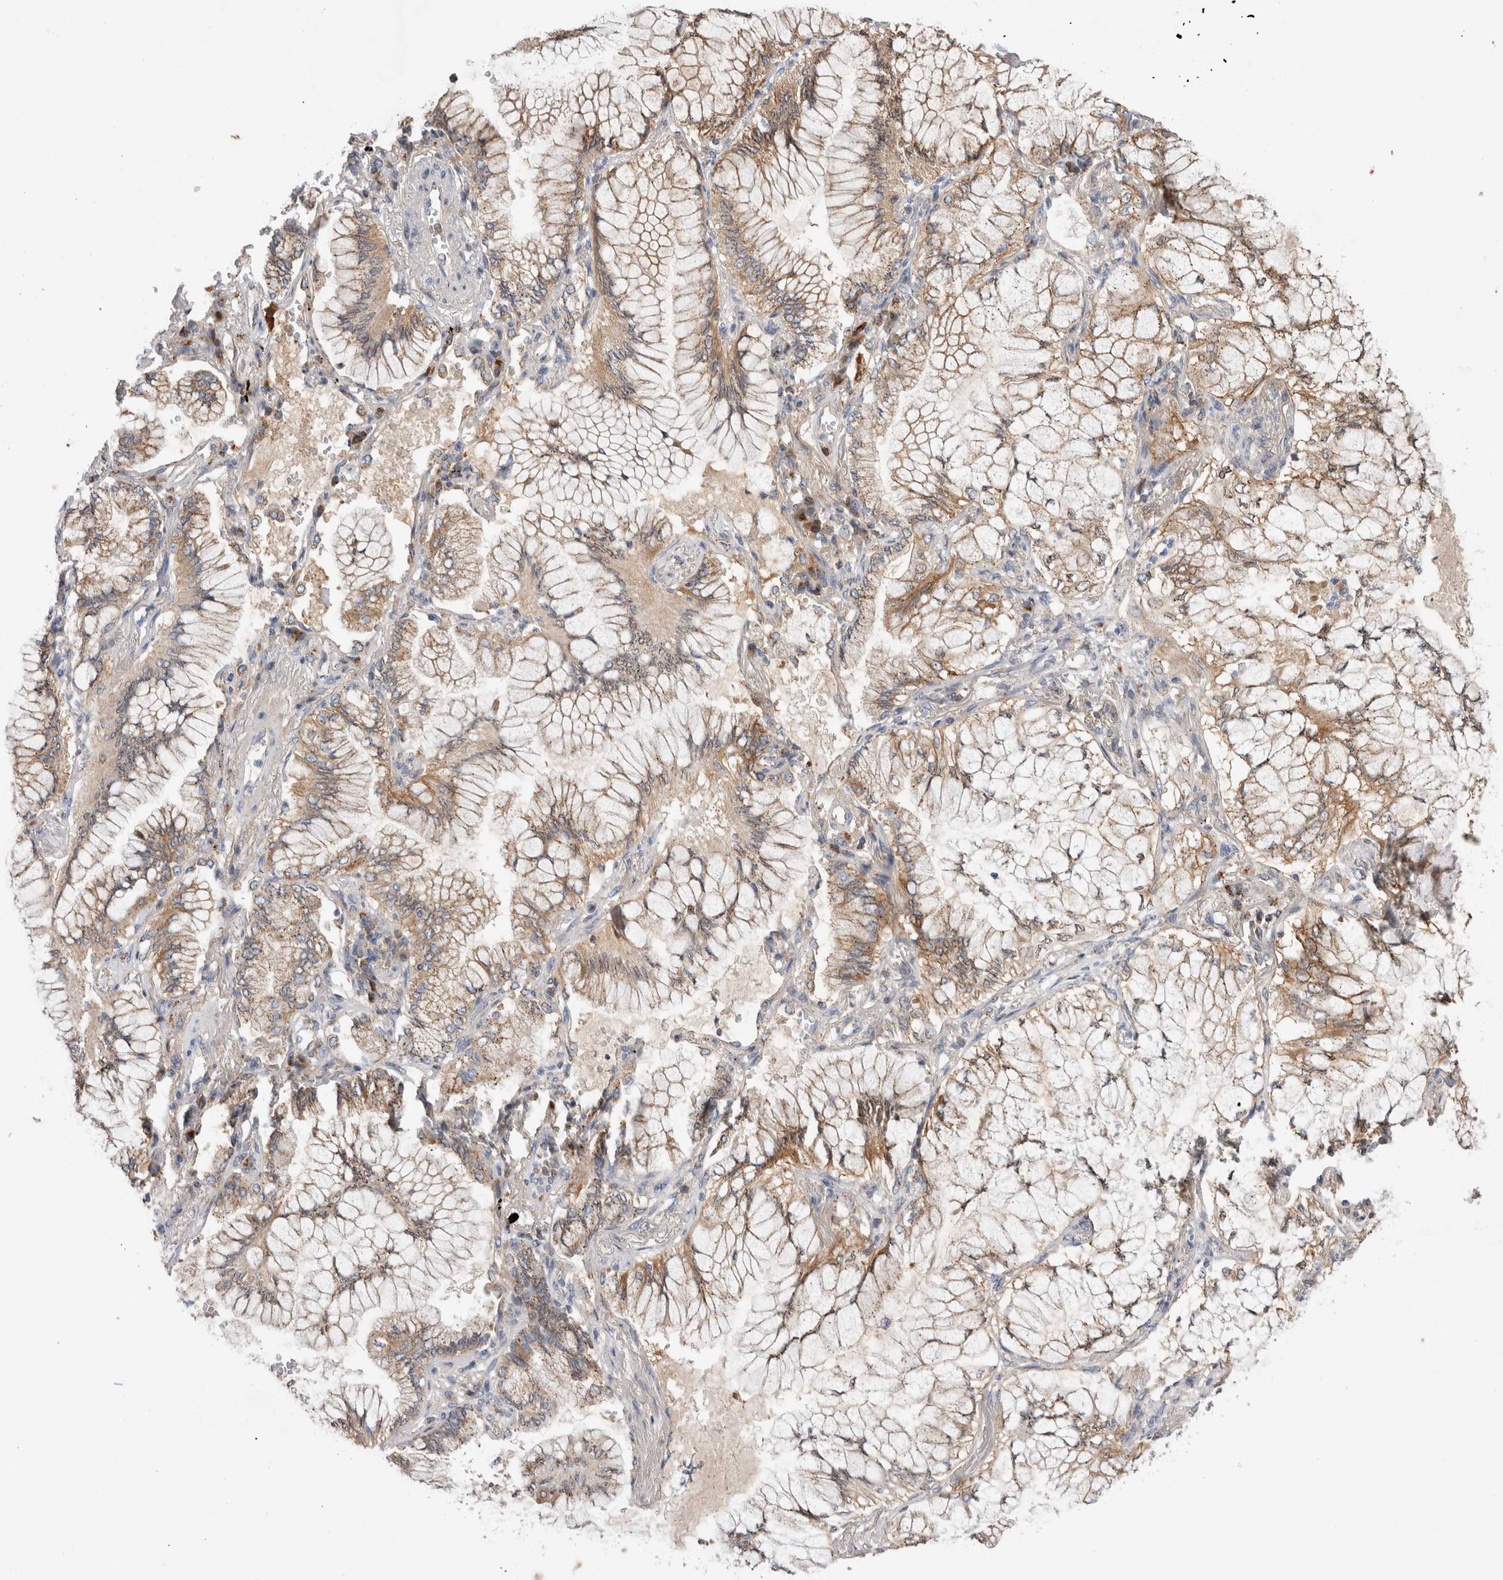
{"staining": {"intensity": "moderate", "quantity": ">75%", "location": "cytoplasmic/membranous"}, "tissue": "lung cancer", "cell_type": "Tumor cells", "image_type": "cancer", "snomed": [{"axis": "morphology", "description": "Adenocarcinoma, NOS"}, {"axis": "topography", "description": "Lung"}], "caption": "Tumor cells show medium levels of moderate cytoplasmic/membranous expression in approximately >75% of cells in human lung cancer (adenocarcinoma).", "gene": "IARS2", "patient": {"sex": "female", "age": 70}}